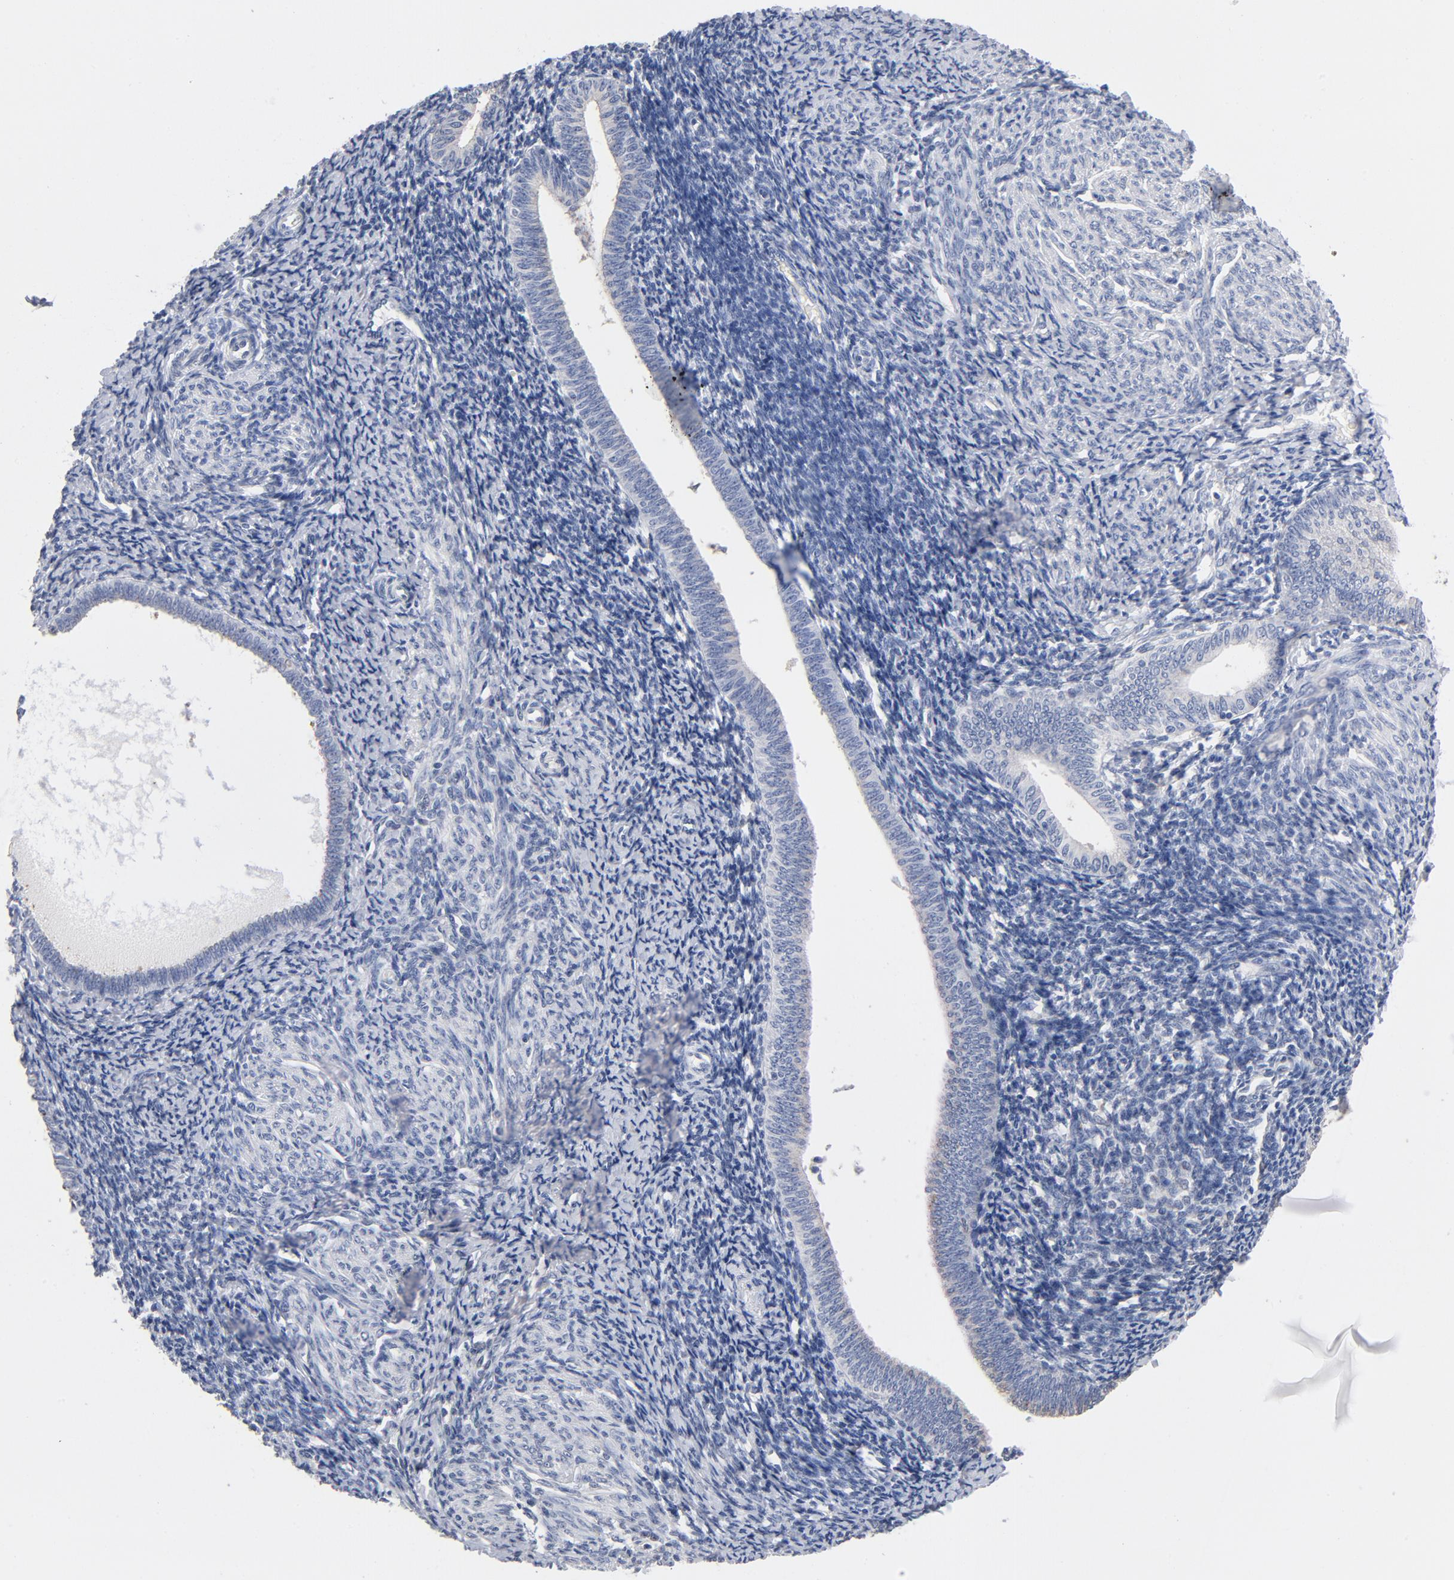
{"staining": {"intensity": "negative", "quantity": "none", "location": "none"}, "tissue": "endometrium", "cell_type": "Cells in endometrial stroma", "image_type": "normal", "snomed": [{"axis": "morphology", "description": "Normal tissue, NOS"}, {"axis": "topography", "description": "Endometrium"}], "caption": "The micrograph exhibits no staining of cells in endometrial stroma in benign endometrium.", "gene": "RBM3", "patient": {"sex": "female", "age": 57}}